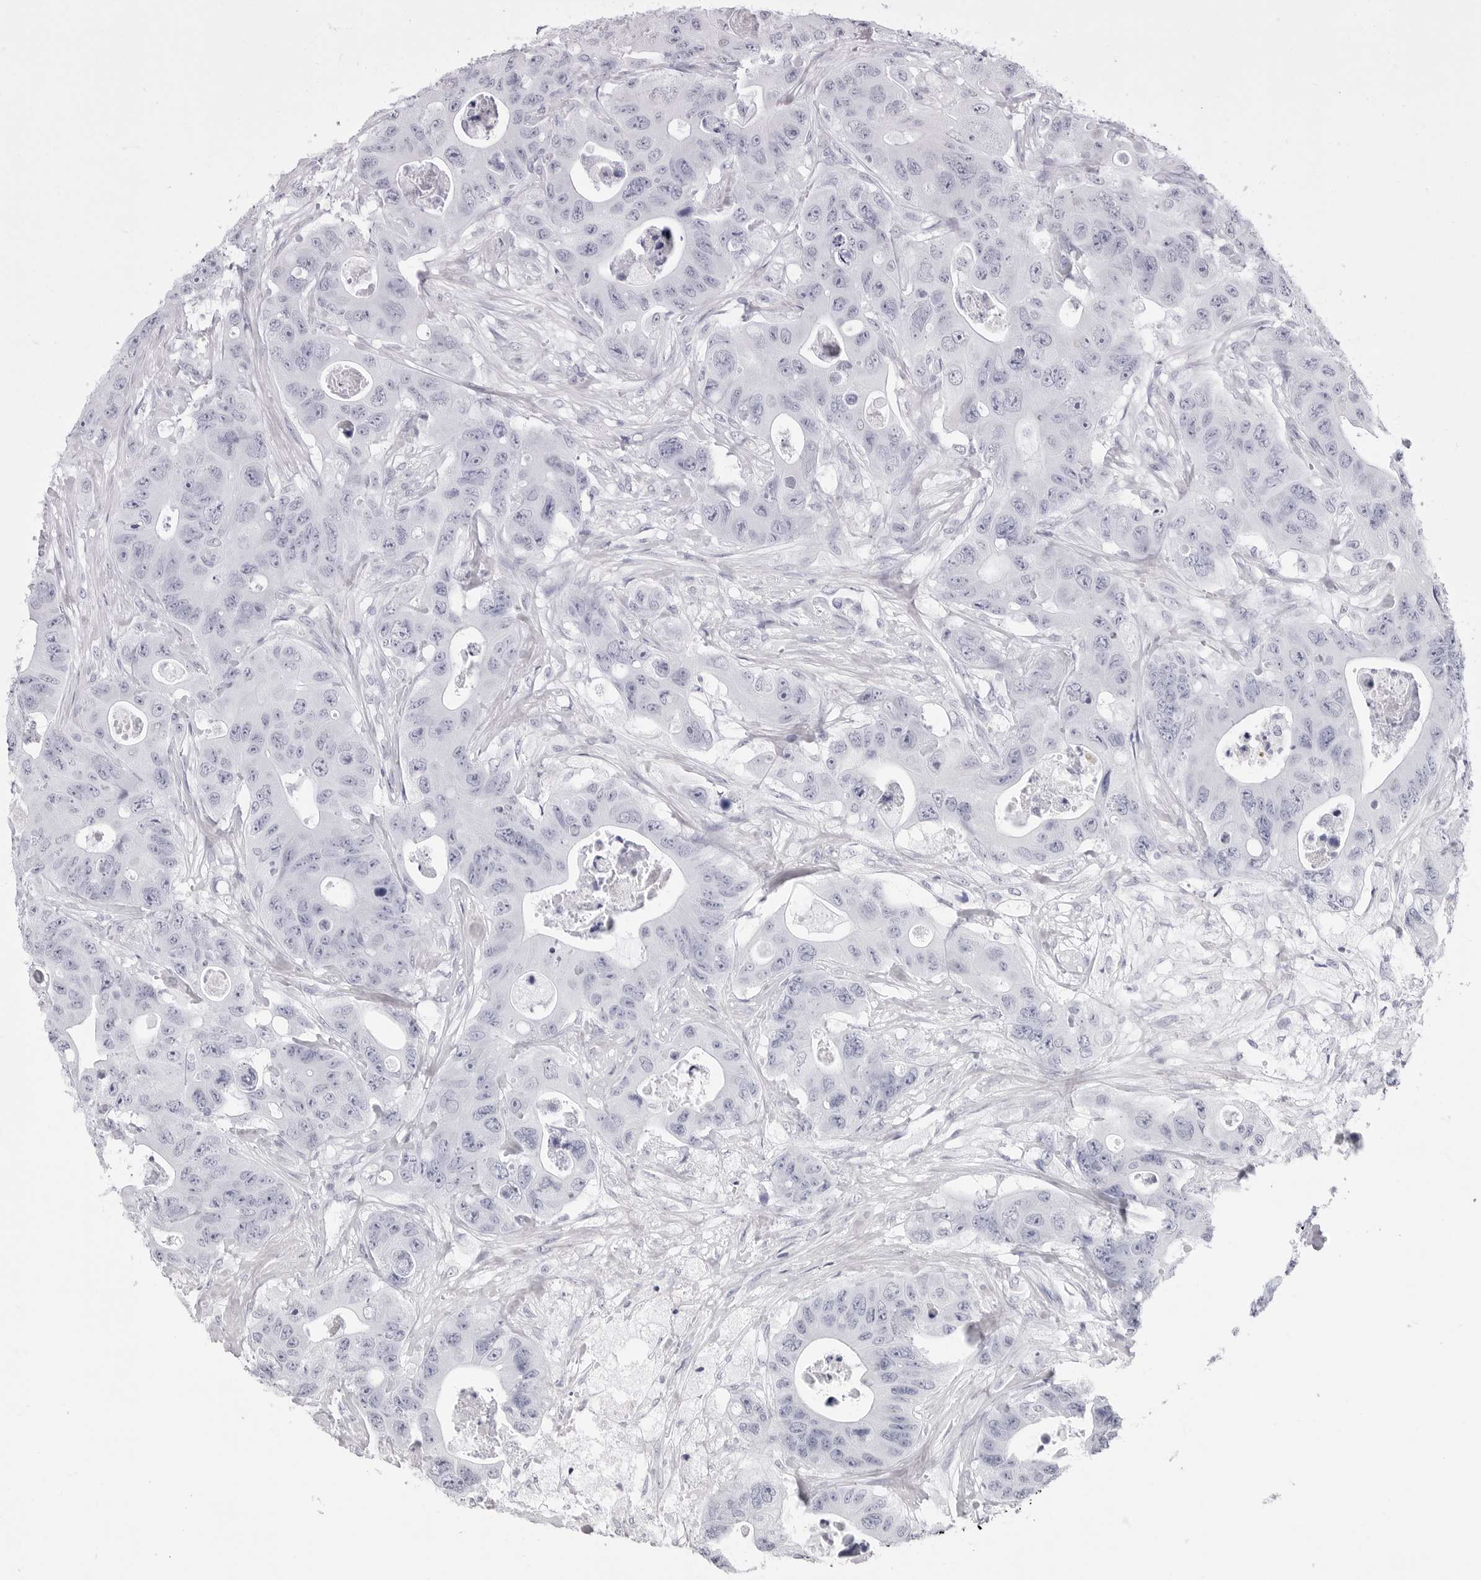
{"staining": {"intensity": "negative", "quantity": "none", "location": "none"}, "tissue": "colorectal cancer", "cell_type": "Tumor cells", "image_type": "cancer", "snomed": [{"axis": "morphology", "description": "Adenocarcinoma, NOS"}, {"axis": "topography", "description": "Colon"}], "caption": "Tumor cells are negative for protein expression in human colorectal adenocarcinoma.", "gene": "TSSK1B", "patient": {"sex": "female", "age": 46}}